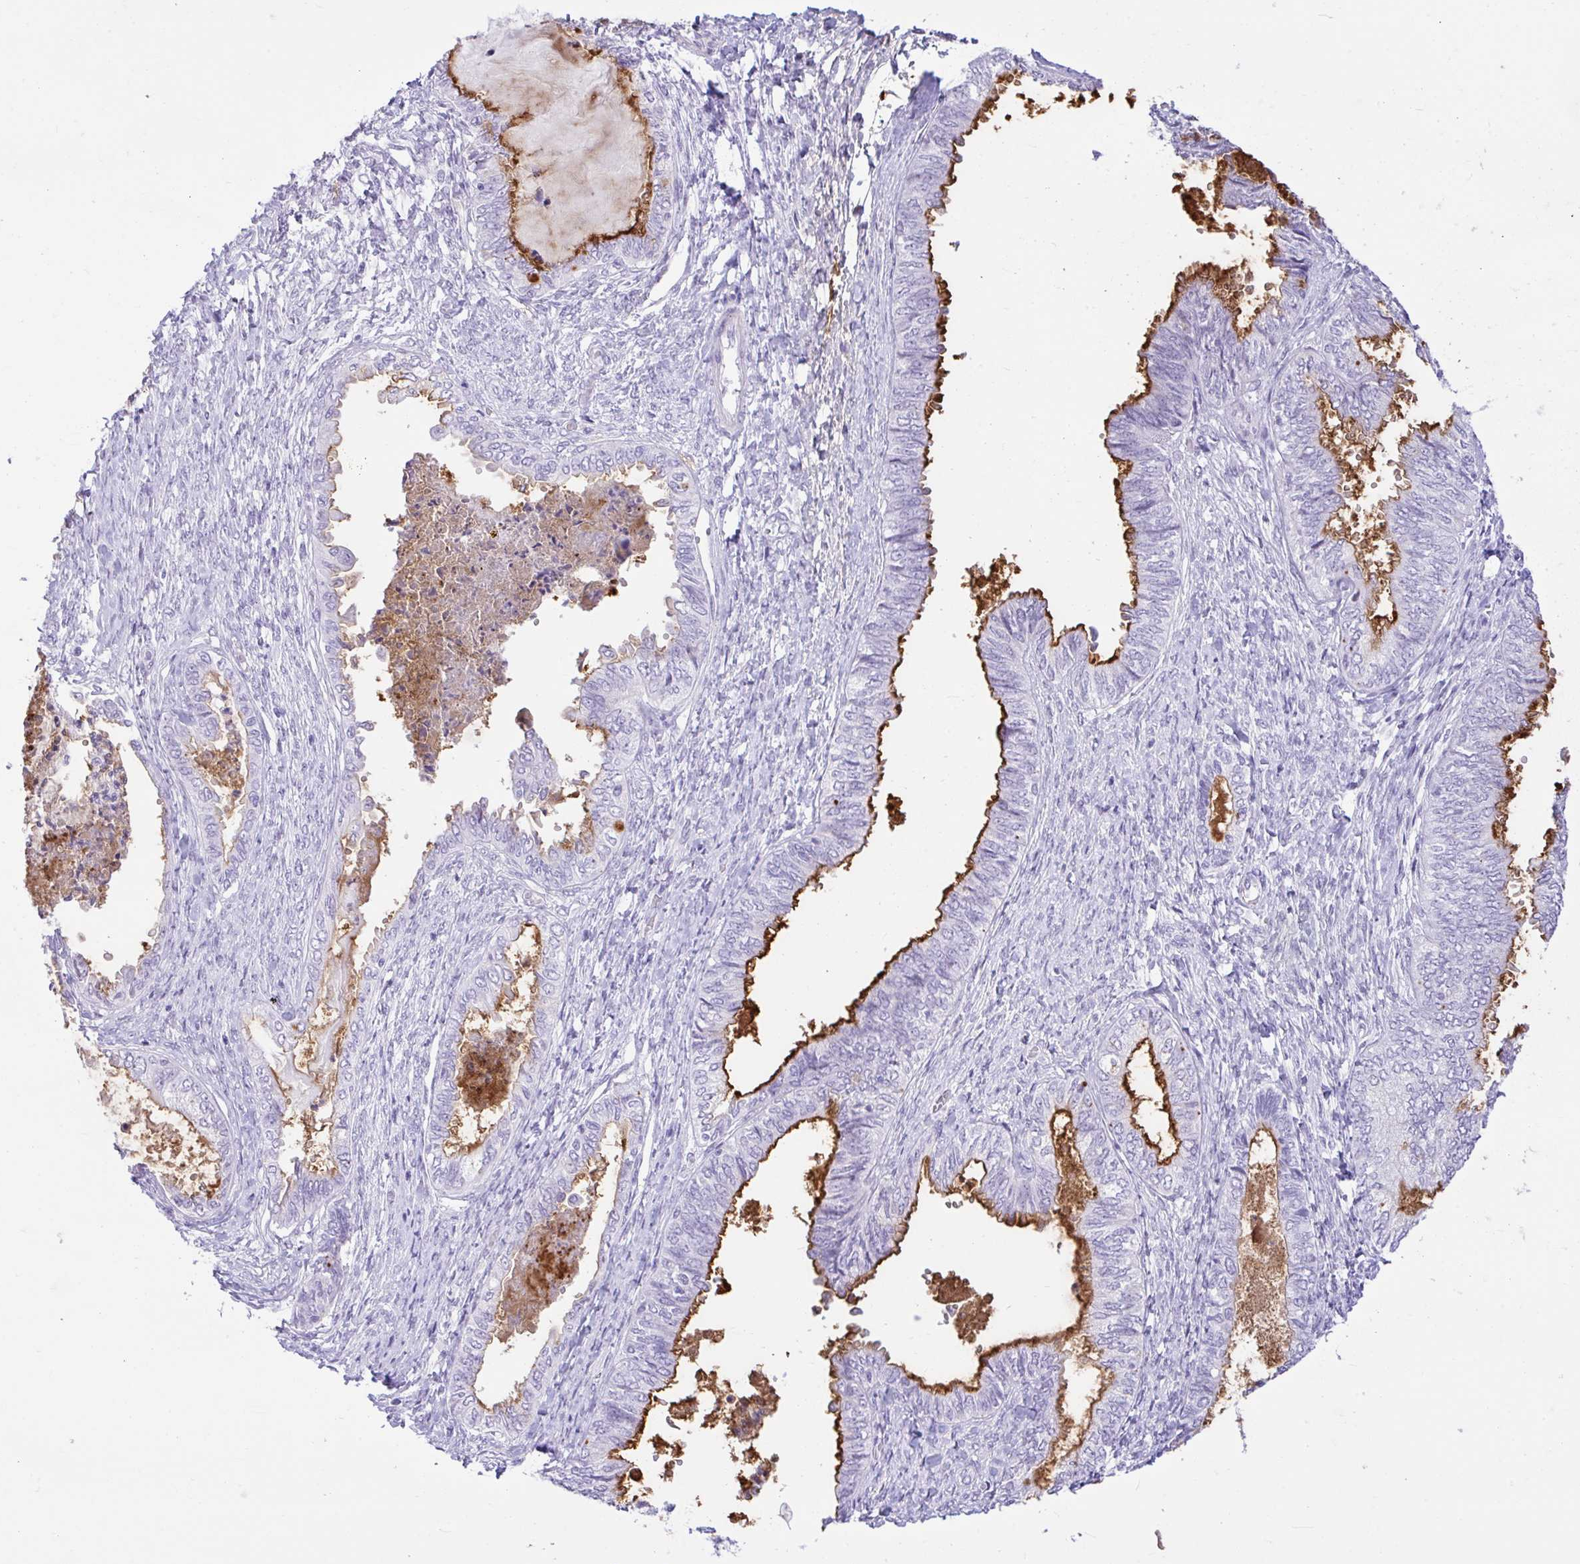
{"staining": {"intensity": "strong", "quantity": "<25%", "location": "cytoplasmic/membranous"}, "tissue": "ovarian cancer", "cell_type": "Tumor cells", "image_type": "cancer", "snomed": [{"axis": "morphology", "description": "Carcinoma, endometroid"}, {"axis": "topography", "description": "Ovary"}], "caption": "Brown immunohistochemical staining in human ovarian cancer (endometroid carcinoma) demonstrates strong cytoplasmic/membranous expression in about <25% of tumor cells.", "gene": "REEP1", "patient": {"sex": "female", "age": 70}}